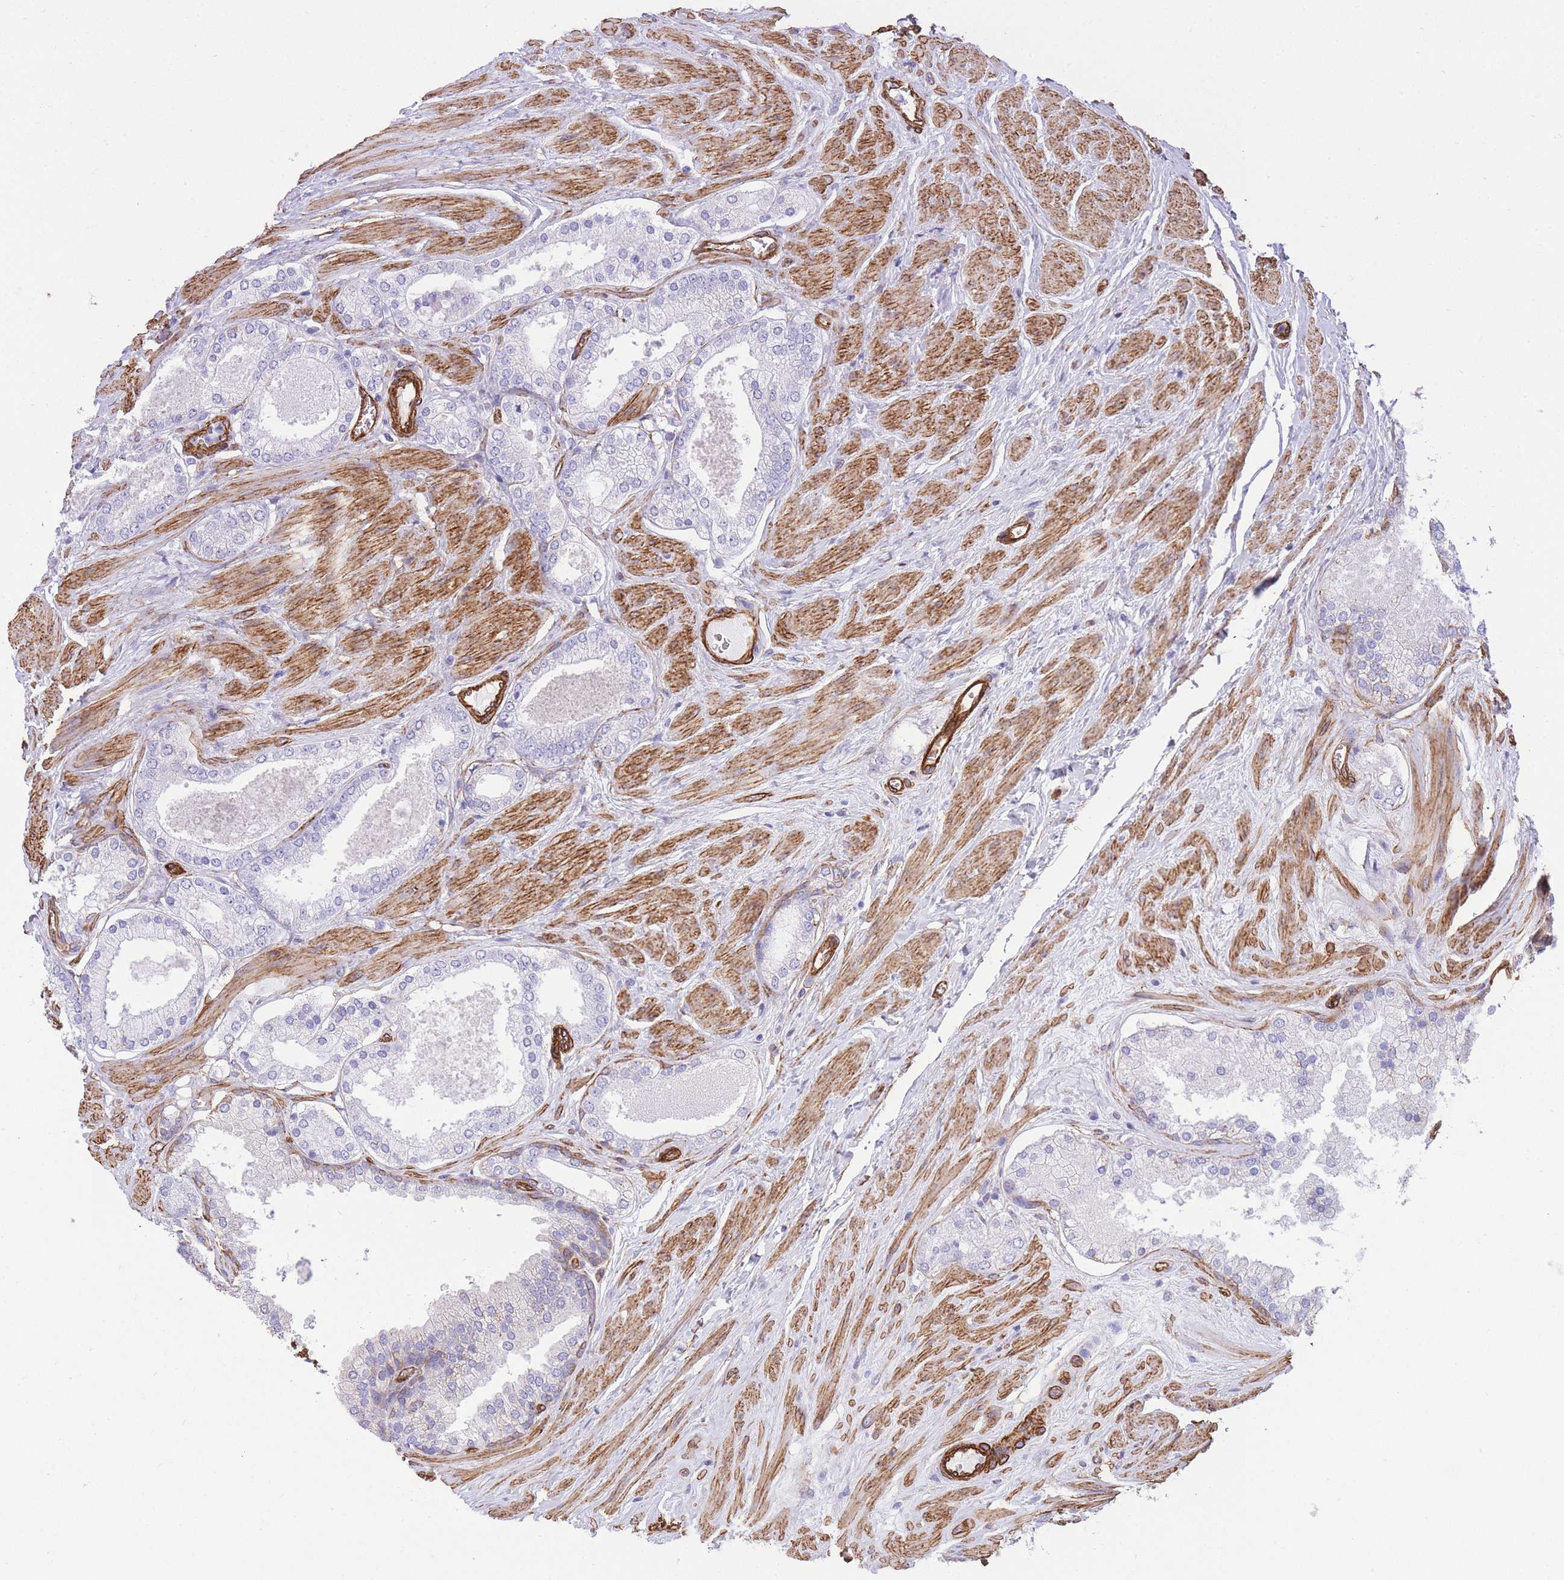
{"staining": {"intensity": "negative", "quantity": "none", "location": "none"}, "tissue": "prostate cancer", "cell_type": "Tumor cells", "image_type": "cancer", "snomed": [{"axis": "morphology", "description": "Adenocarcinoma, Low grade"}, {"axis": "topography", "description": "Prostate"}], "caption": "This is an immunohistochemistry (IHC) image of human low-grade adenocarcinoma (prostate). There is no staining in tumor cells.", "gene": "CAVIN1", "patient": {"sex": "male", "age": 42}}